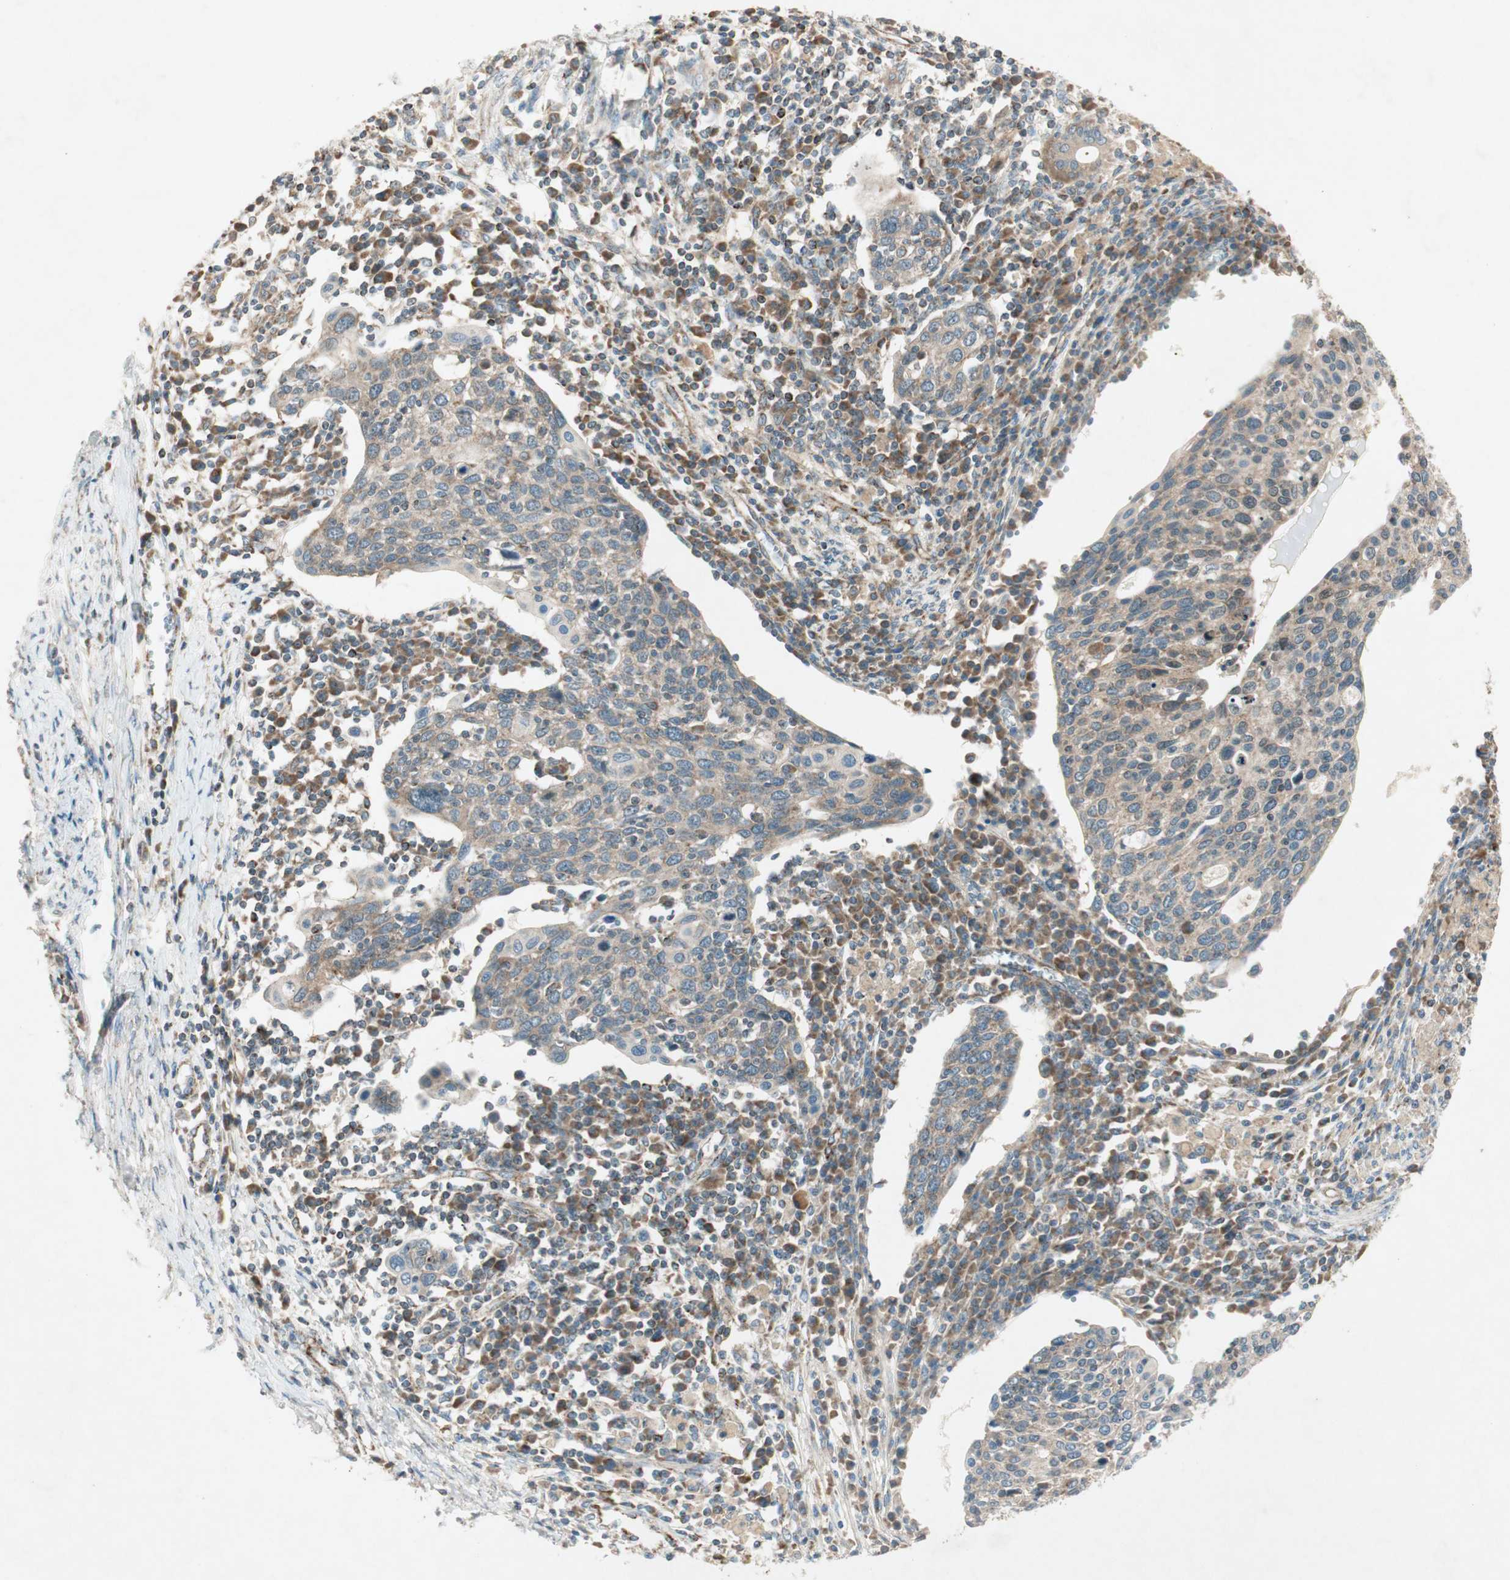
{"staining": {"intensity": "weak", "quantity": ">75%", "location": "cytoplasmic/membranous"}, "tissue": "cervical cancer", "cell_type": "Tumor cells", "image_type": "cancer", "snomed": [{"axis": "morphology", "description": "Squamous cell carcinoma, NOS"}, {"axis": "topography", "description": "Cervix"}], "caption": "An image of cervical squamous cell carcinoma stained for a protein demonstrates weak cytoplasmic/membranous brown staining in tumor cells. The staining is performed using DAB brown chromogen to label protein expression. The nuclei are counter-stained blue using hematoxylin.", "gene": "CHADL", "patient": {"sex": "female", "age": 40}}